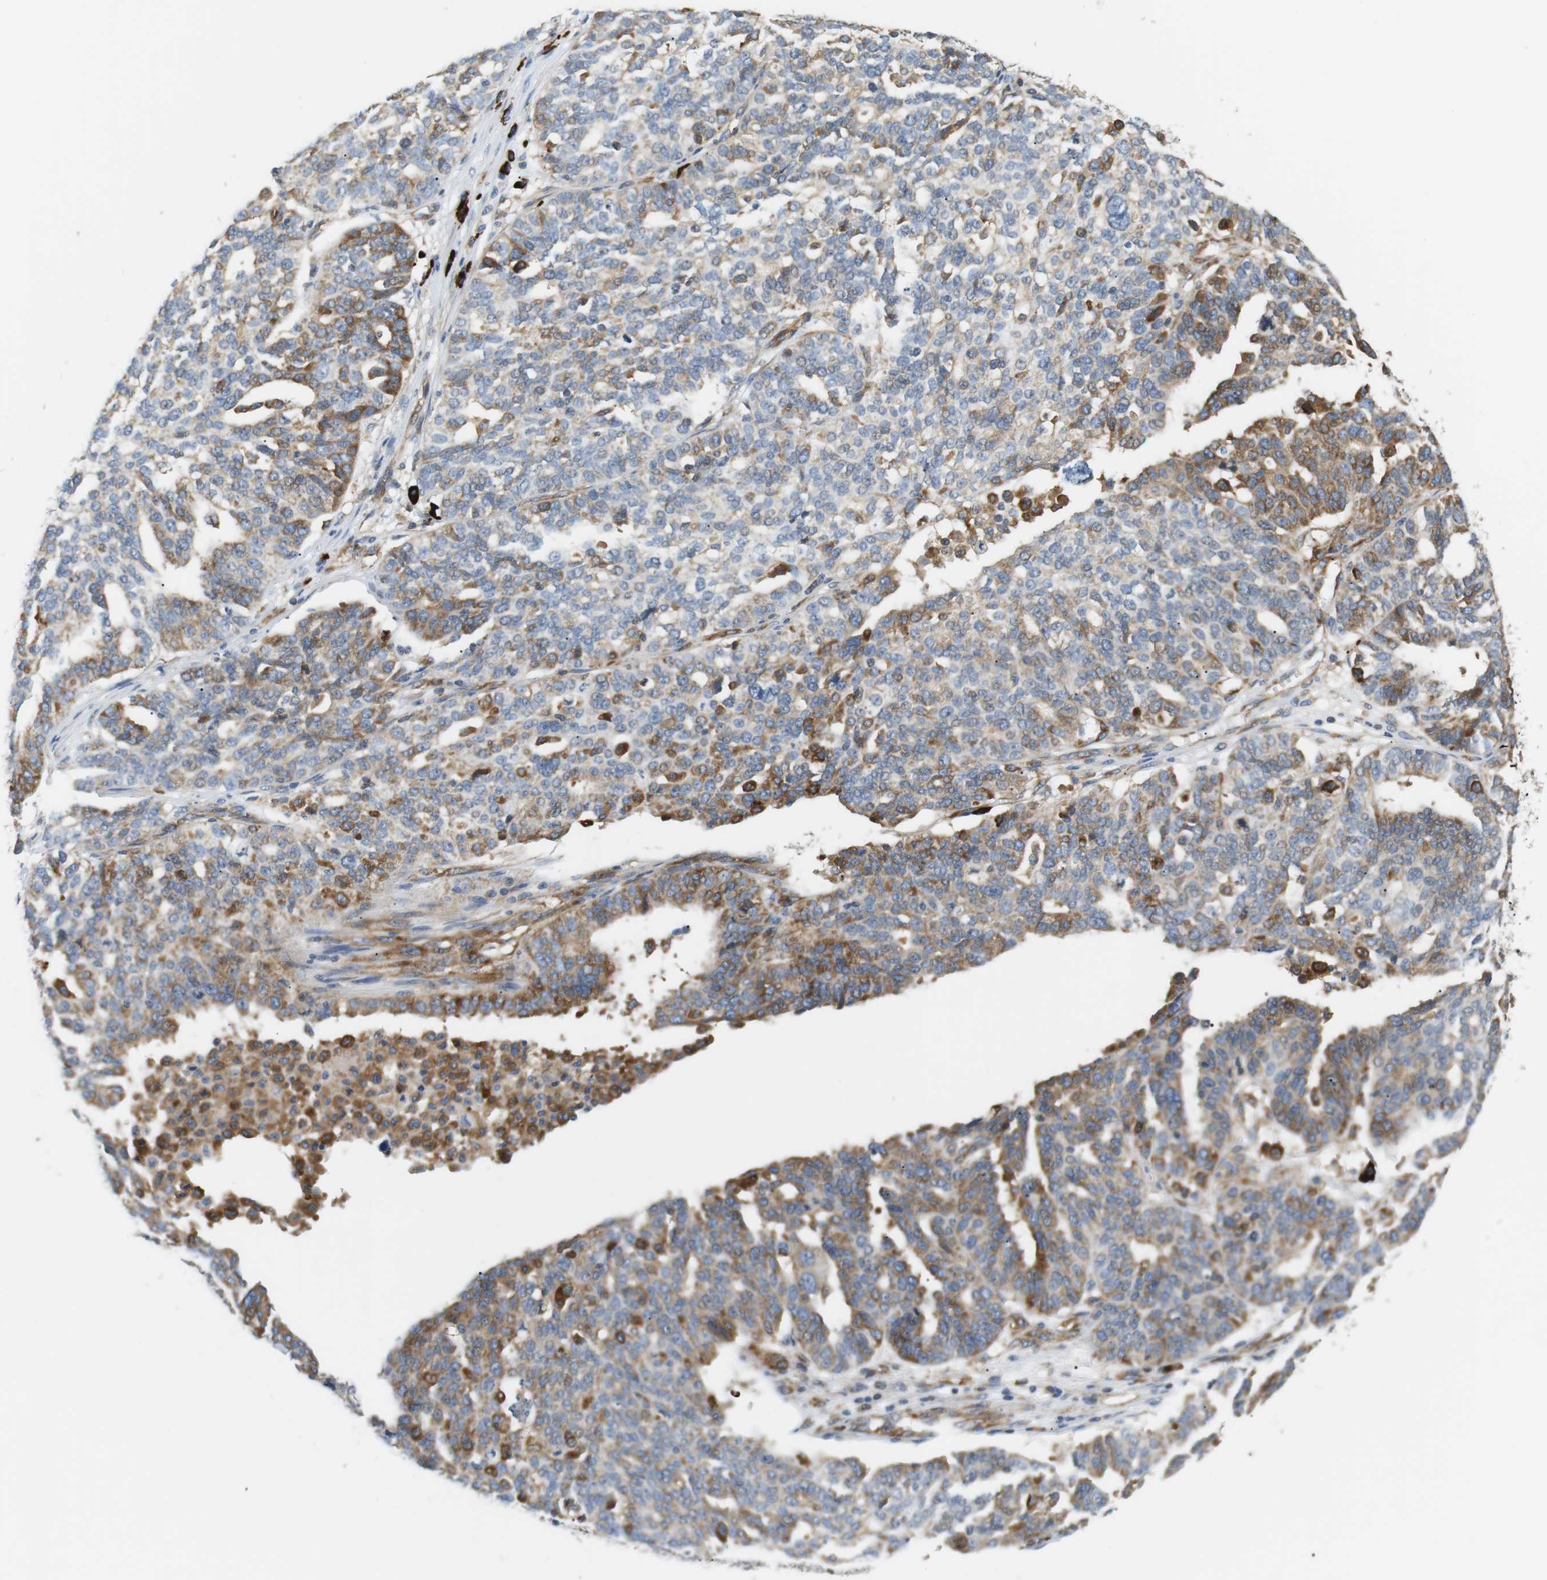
{"staining": {"intensity": "moderate", "quantity": "25%-75%", "location": "cytoplasmic/membranous"}, "tissue": "ovarian cancer", "cell_type": "Tumor cells", "image_type": "cancer", "snomed": [{"axis": "morphology", "description": "Cystadenocarcinoma, serous, NOS"}, {"axis": "topography", "description": "Ovary"}], "caption": "A brown stain highlights moderate cytoplasmic/membranous positivity of a protein in human ovarian cancer tumor cells. (Stains: DAB in brown, nuclei in blue, Microscopy: brightfield microscopy at high magnification).", "gene": "TMEM200A", "patient": {"sex": "female", "age": 59}}